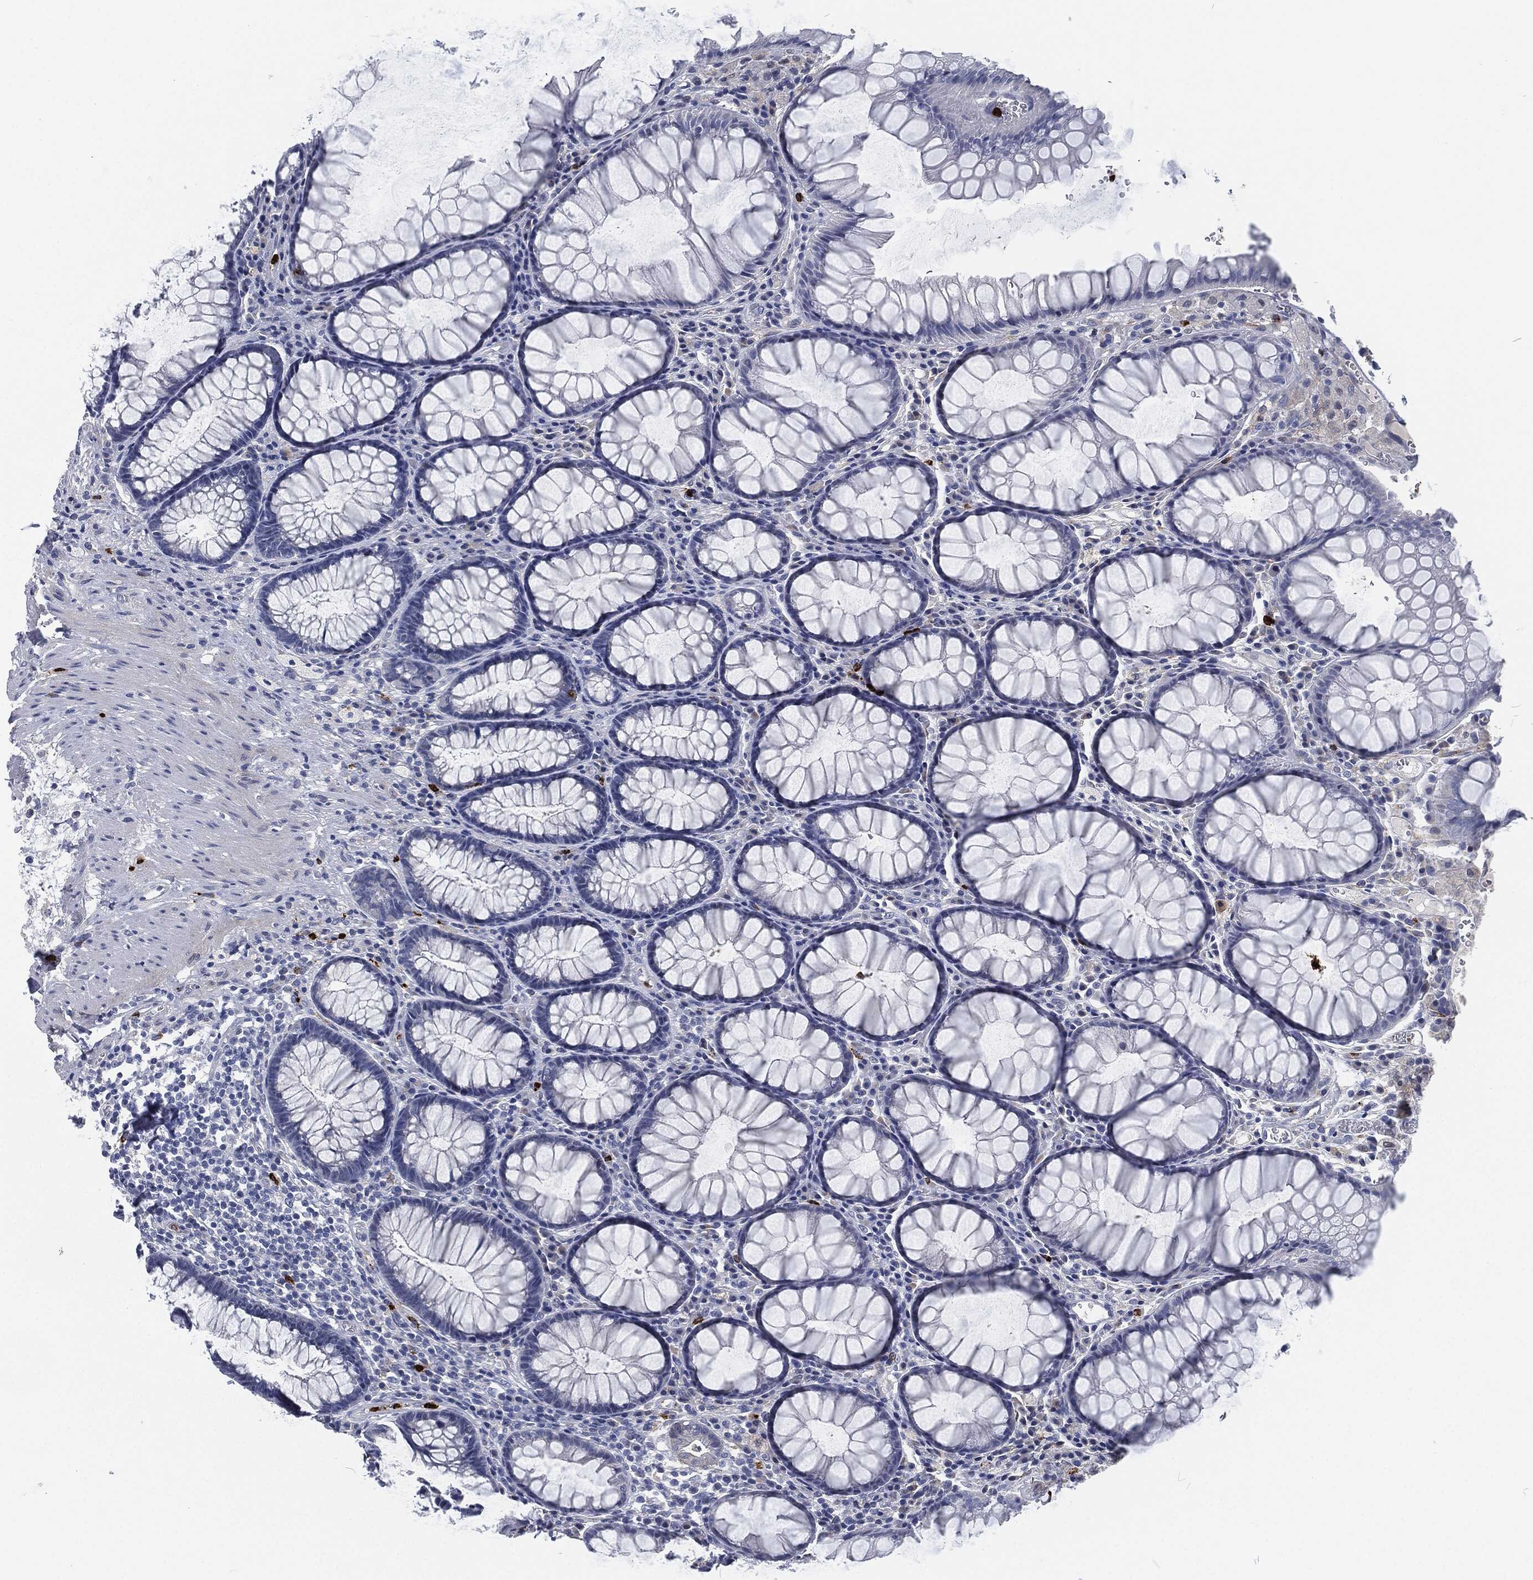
{"staining": {"intensity": "negative", "quantity": "none", "location": "none"}, "tissue": "rectum", "cell_type": "Glandular cells", "image_type": "normal", "snomed": [{"axis": "morphology", "description": "Normal tissue, NOS"}, {"axis": "topography", "description": "Rectum"}], "caption": "This histopathology image is of normal rectum stained with immunohistochemistry (IHC) to label a protein in brown with the nuclei are counter-stained blue. There is no expression in glandular cells. Nuclei are stained in blue.", "gene": "MPO", "patient": {"sex": "female", "age": 68}}